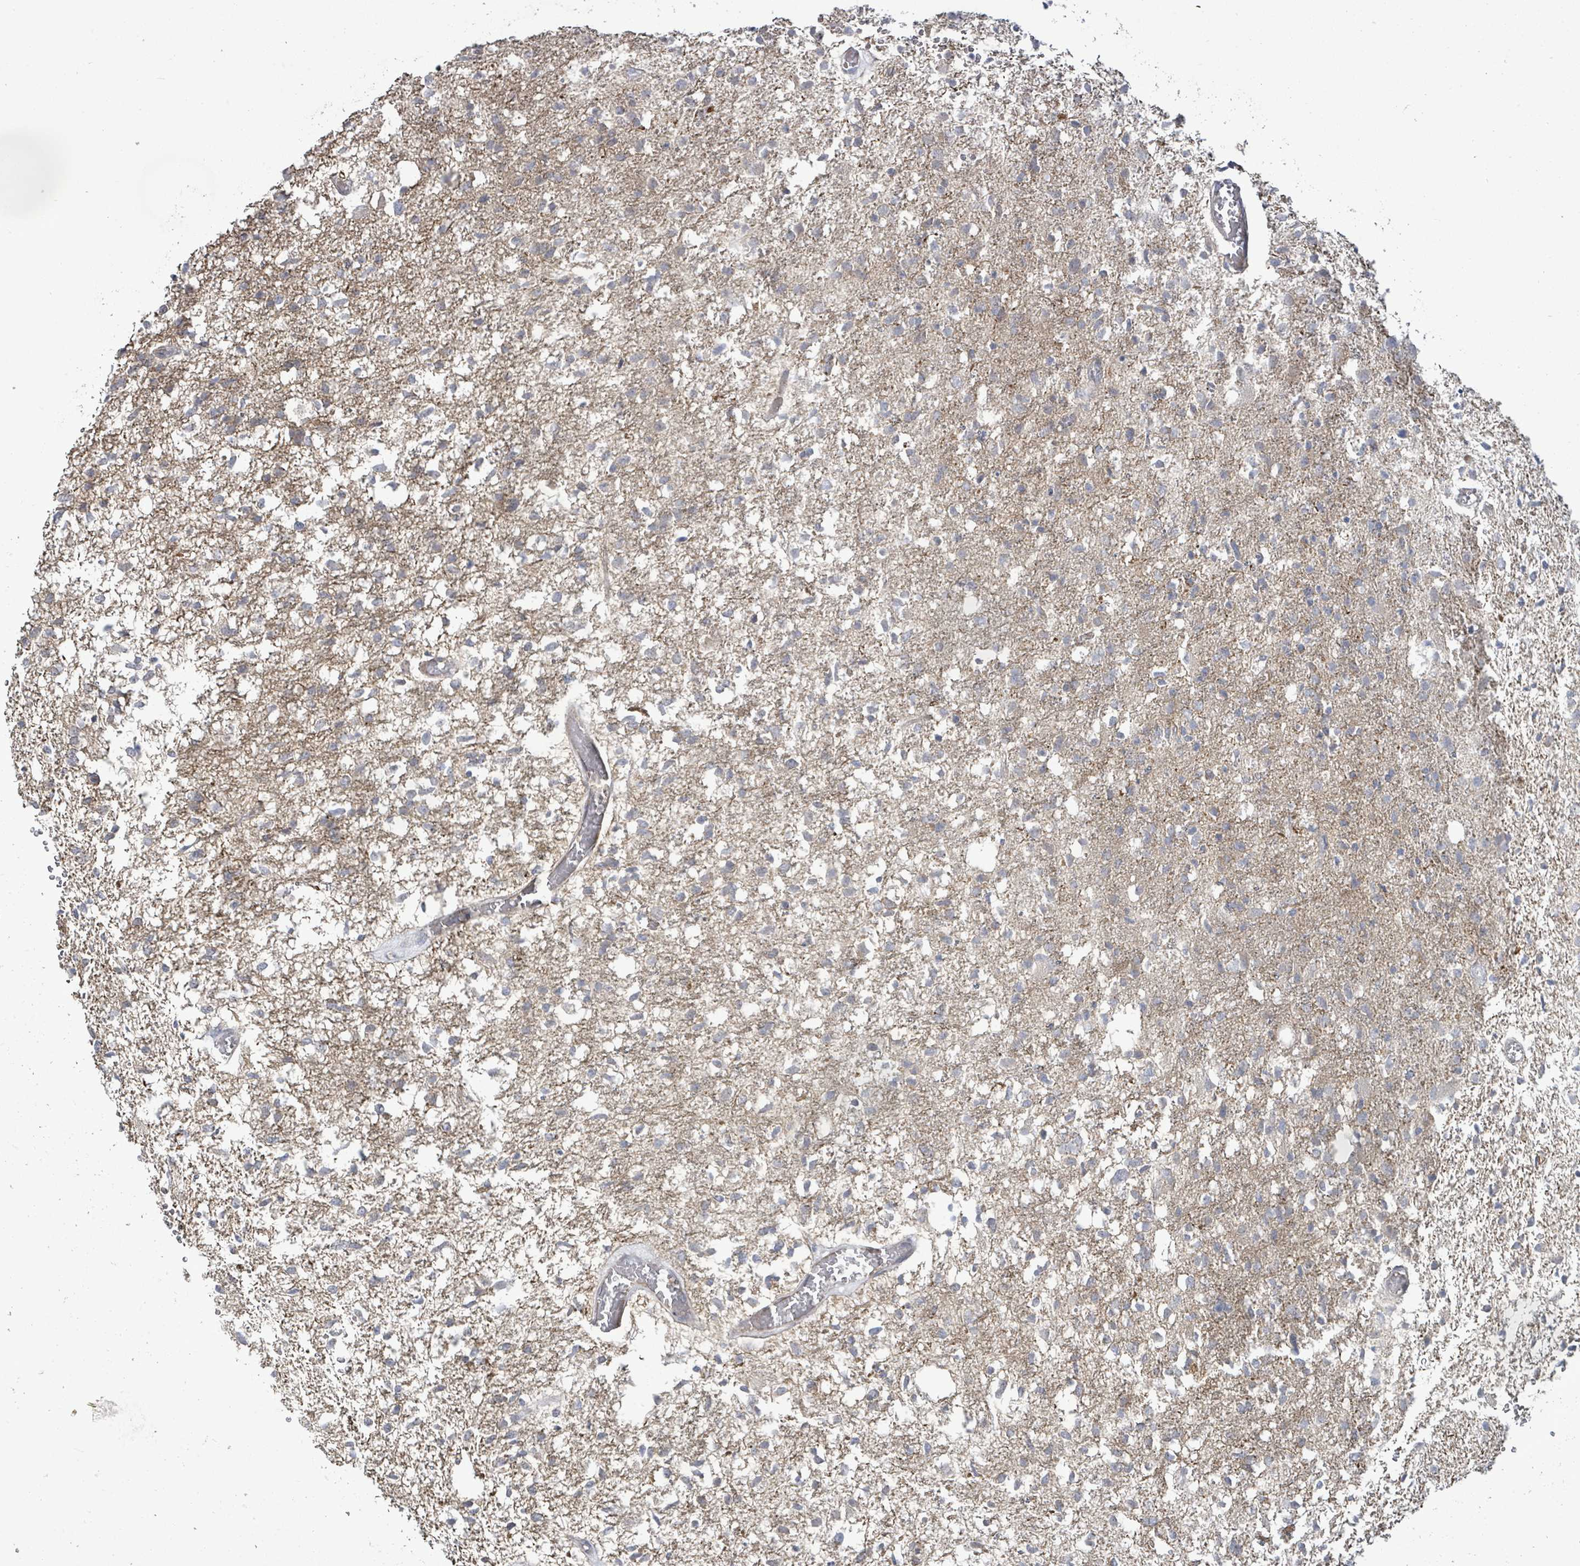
{"staining": {"intensity": "weak", "quantity": "25%-75%", "location": "cytoplasmic/membranous"}, "tissue": "glioma", "cell_type": "Tumor cells", "image_type": "cancer", "snomed": [{"axis": "morphology", "description": "Glioma, malignant, High grade"}, {"axis": "topography", "description": "Brain"}], "caption": "IHC image of human malignant glioma (high-grade) stained for a protein (brown), which exhibits low levels of weak cytoplasmic/membranous staining in approximately 25%-75% of tumor cells.", "gene": "KBTBD11", "patient": {"sex": "female", "age": 74}}